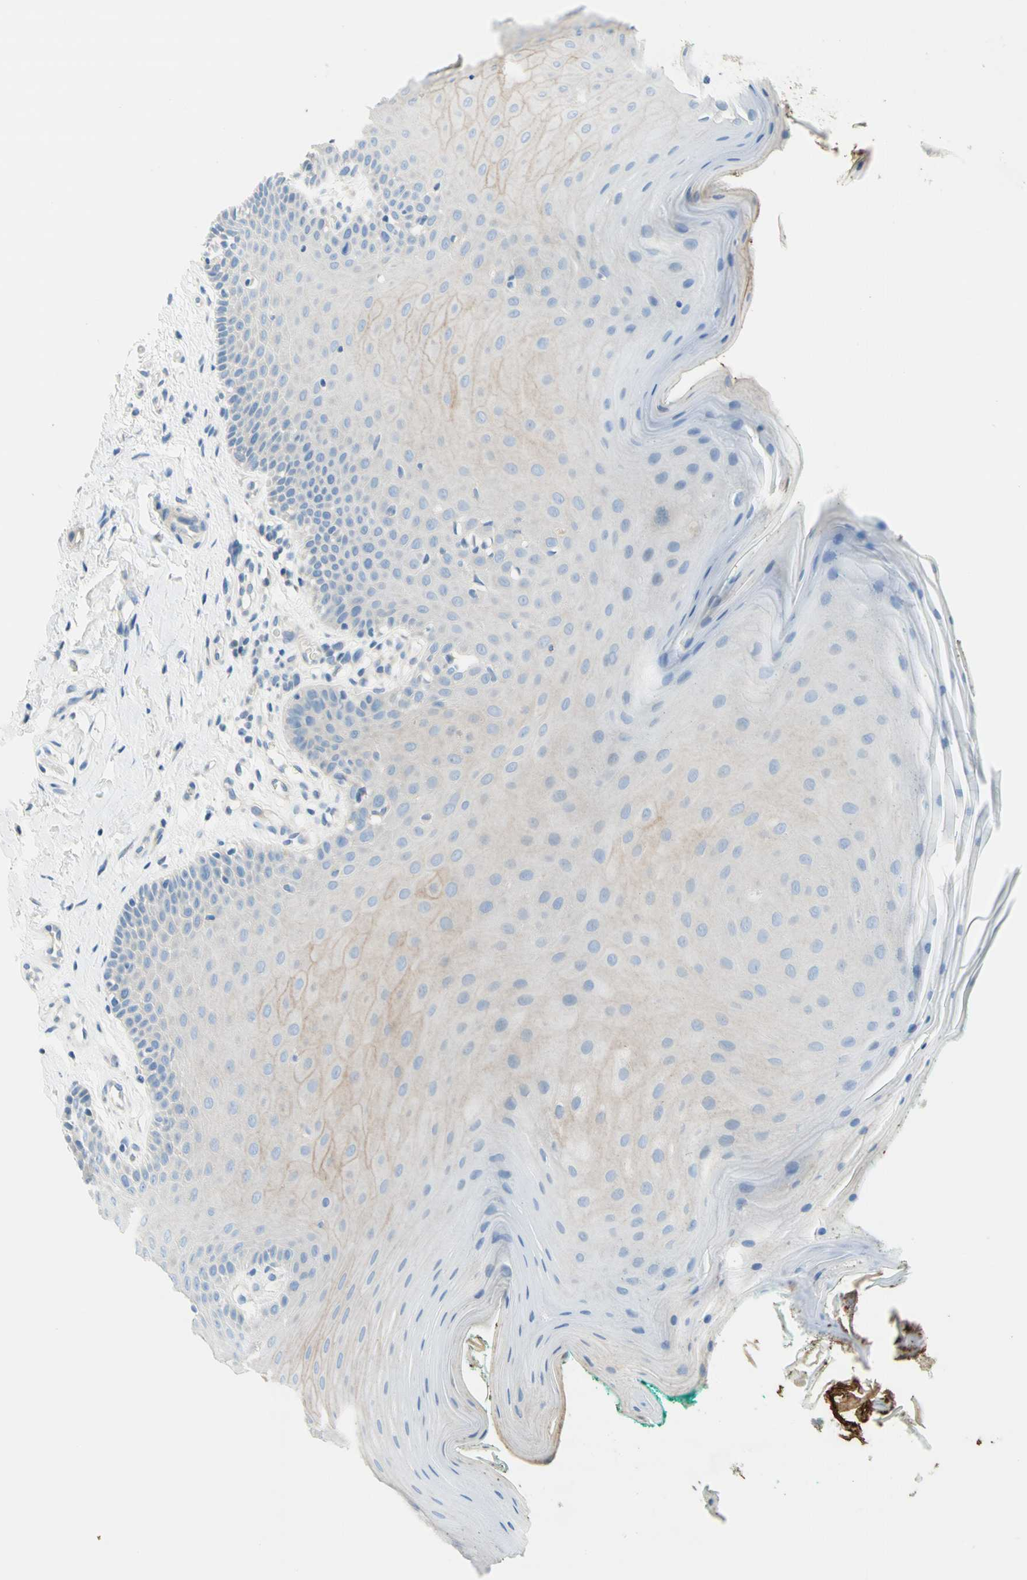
{"staining": {"intensity": "moderate", "quantity": "<25%", "location": "cytoplasmic/membranous"}, "tissue": "oral mucosa", "cell_type": "Squamous epithelial cells", "image_type": "normal", "snomed": [{"axis": "morphology", "description": "Normal tissue, NOS"}, {"axis": "topography", "description": "Skeletal muscle"}, {"axis": "topography", "description": "Oral tissue"}], "caption": "Moderate cytoplasmic/membranous protein positivity is present in approximately <25% of squamous epithelial cells in oral mucosa. (DAB (3,3'-diaminobenzidine) = brown stain, brightfield microscopy at high magnification).", "gene": "F3", "patient": {"sex": "male", "age": 58}}